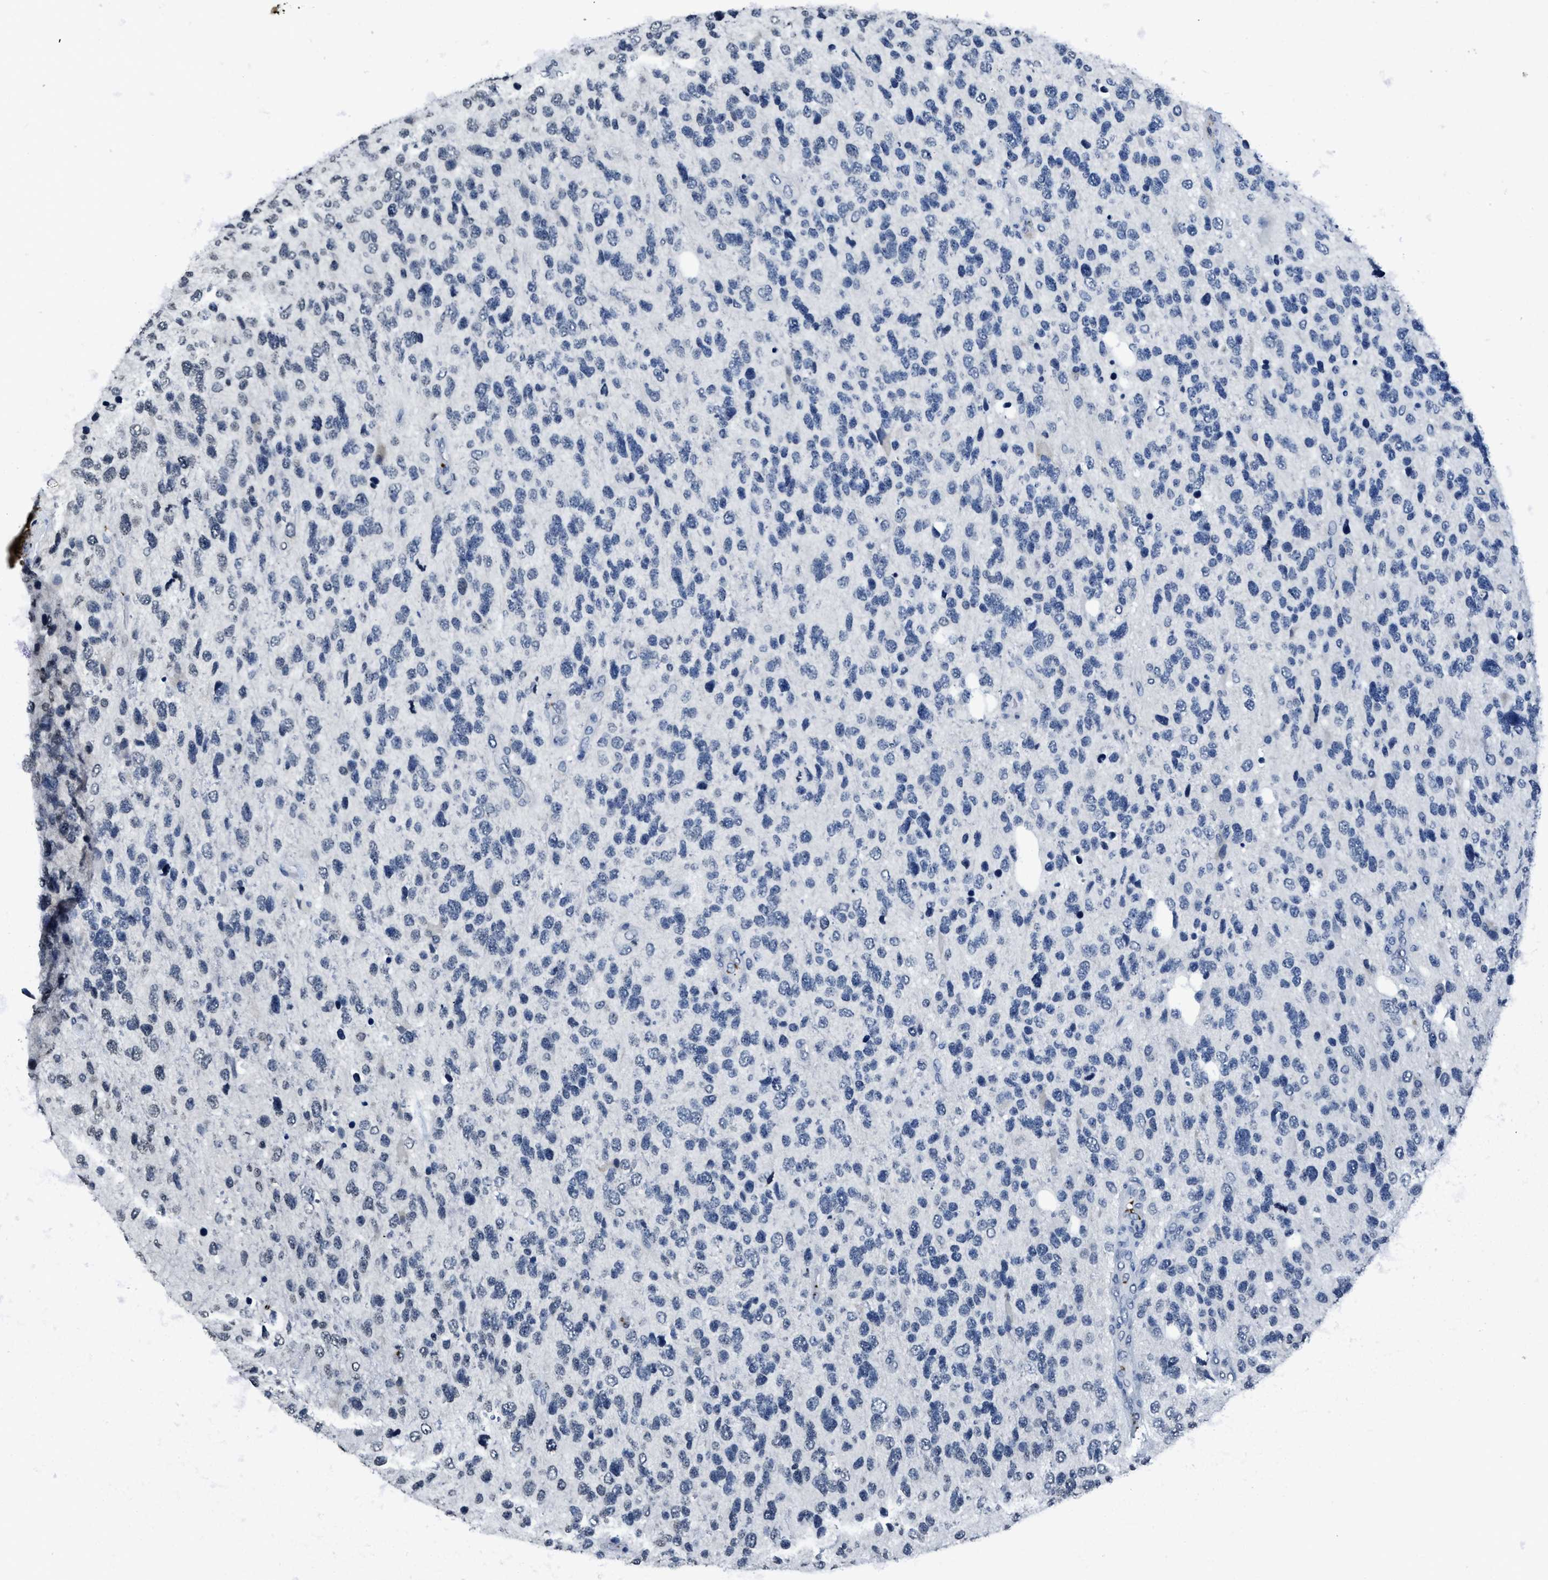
{"staining": {"intensity": "negative", "quantity": "none", "location": "none"}, "tissue": "glioma", "cell_type": "Tumor cells", "image_type": "cancer", "snomed": [{"axis": "morphology", "description": "Glioma, malignant, High grade"}, {"axis": "topography", "description": "Brain"}], "caption": "This is a image of IHC staining of malignant glioma (high-grade), which shows no positivity in tumor cells.", "gene": "ITGA2B", "patient": {"sex": "female", "age": 58}}